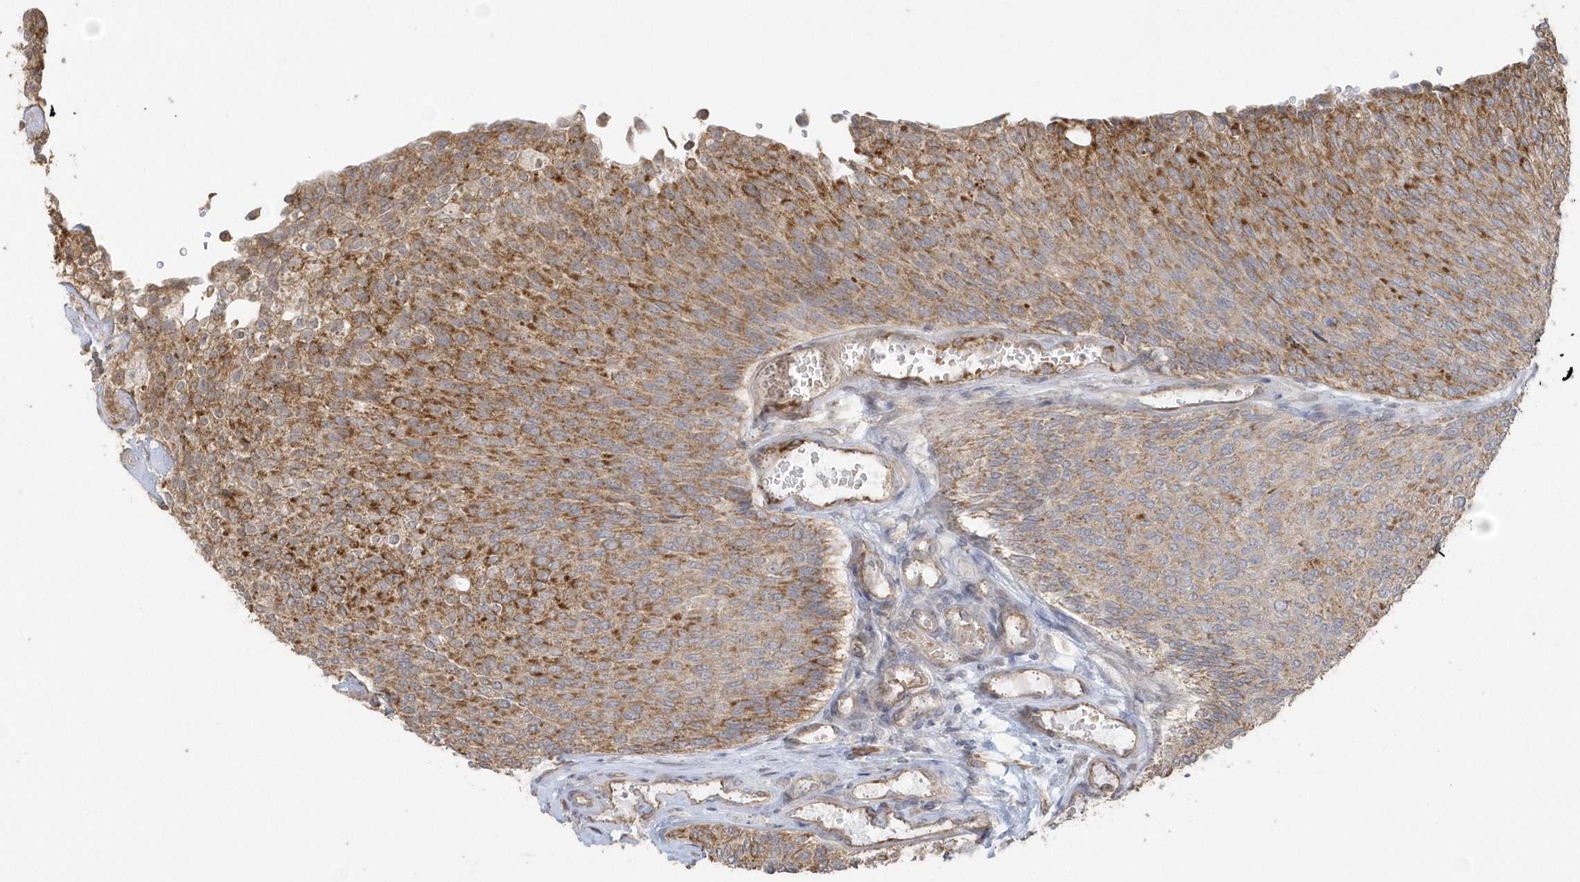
{"staining": {"intensity": "strong", "quantity": ">75%", "location": "cytoplasmic/membranous"}, "tissue": "urothelial cancer", "cell_type": "Tumor cells", "image_type": "cancer", "snomed": [{"axis": "morphology", "description": "Urothelial carcinoma, Low grade"}, {"axis": "topography", "description": "Urinary bladder"}], "caption": "Protein staining by immunohistochemistry displays strong cytoplasmic/membranous staining in about >75% of tumor cells in urothelial cancer.", "gene": "HERPUD1", "patient": {"sex": "female", "age": 79}}